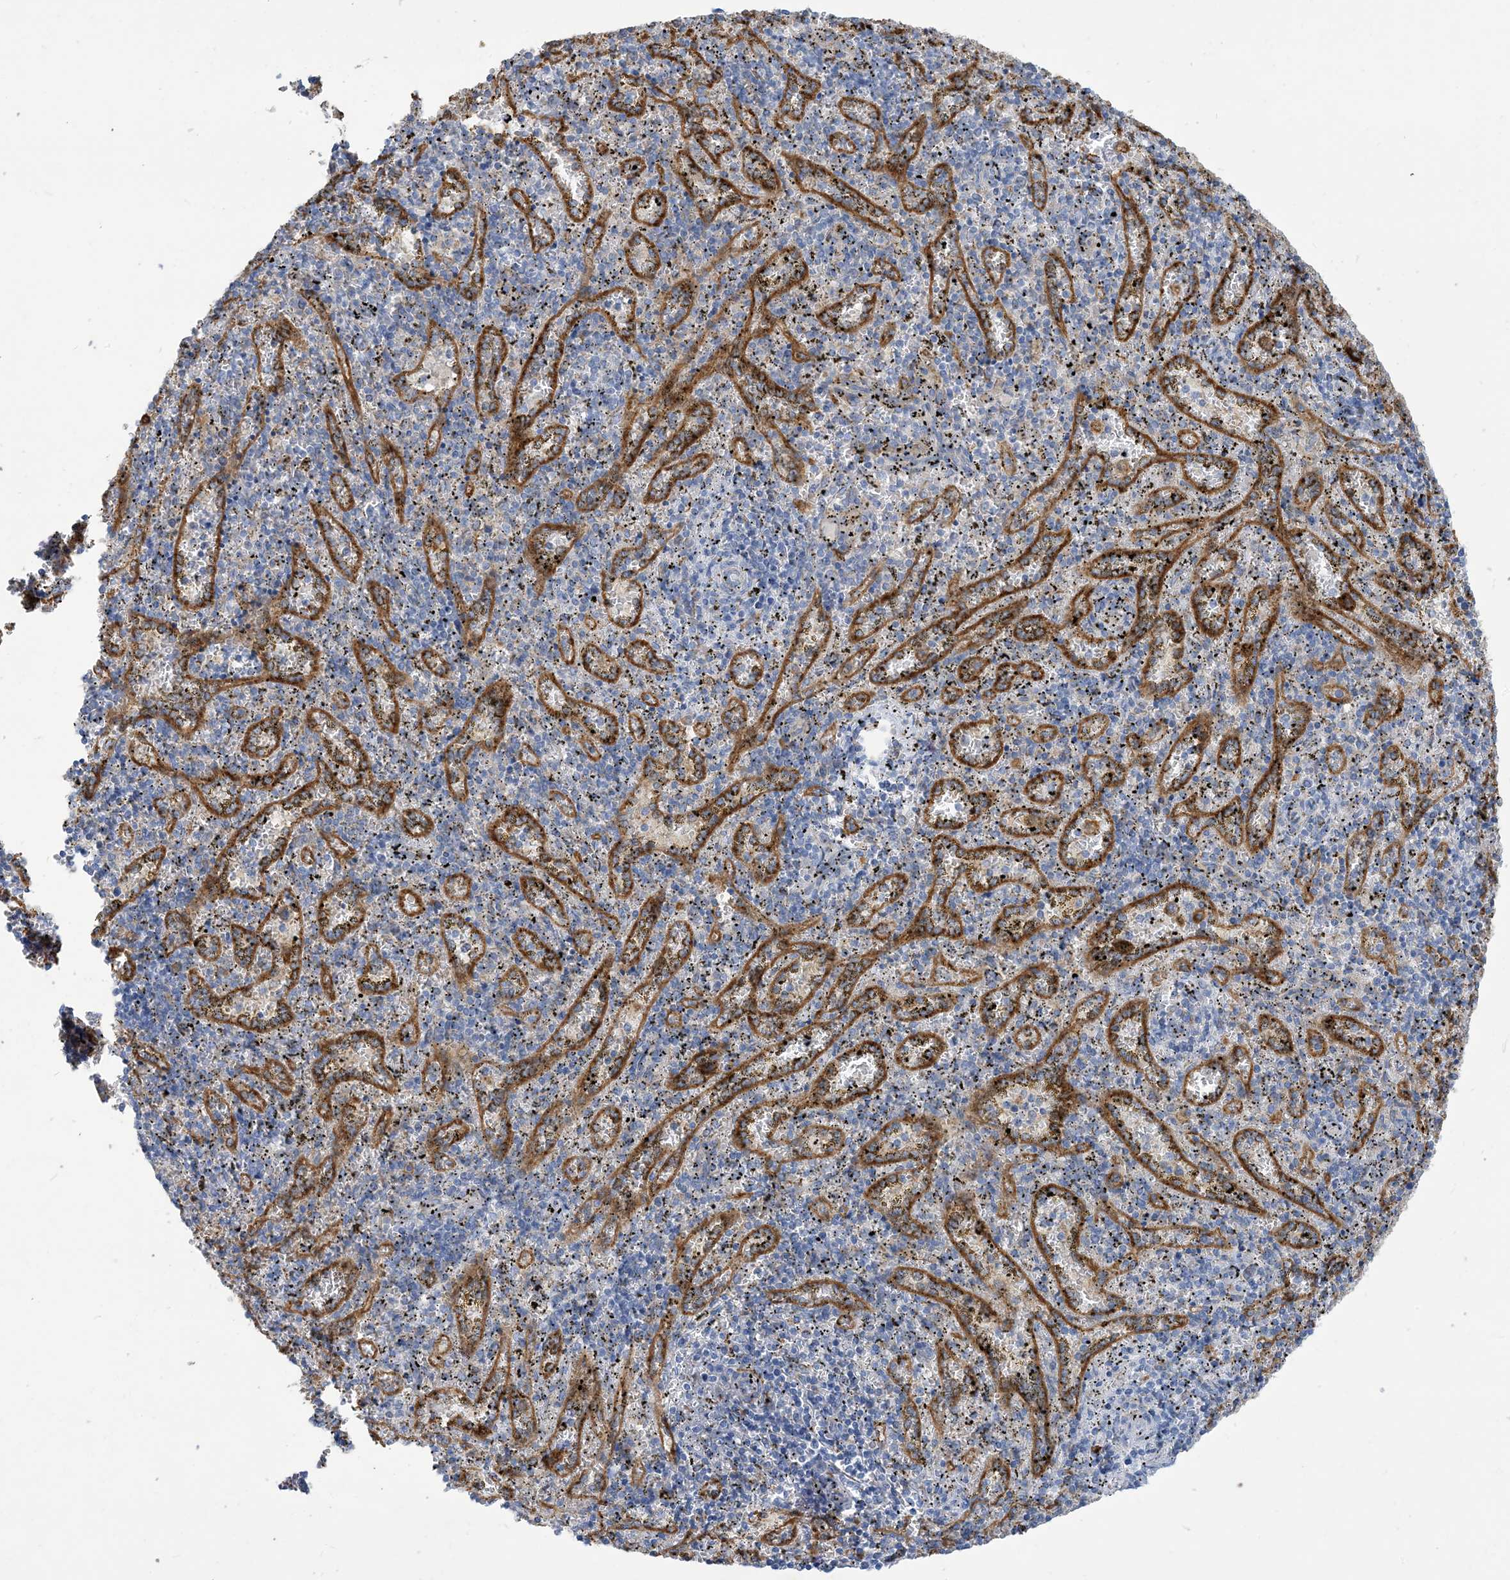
{"staining": {"intensity": "negative", "quantity": "none", "location": "none"}, "tissue": "spleen", "cell_type": "Cells in red pulp", "image_type": "normal", "snomed": [{"axis": "morphology", "description": "Normal tissue, NOS"}, {"axis": "topography", "description": "Spleen"}], "caption": "Benign spleen was stained to show a protein in brown. There is no significant expression in cells in red pulp. (DAB immunohistochemistry (IHC), high magnification).", "gene": "PEAR1", "patient": {"sex": "male", "age": 11}}